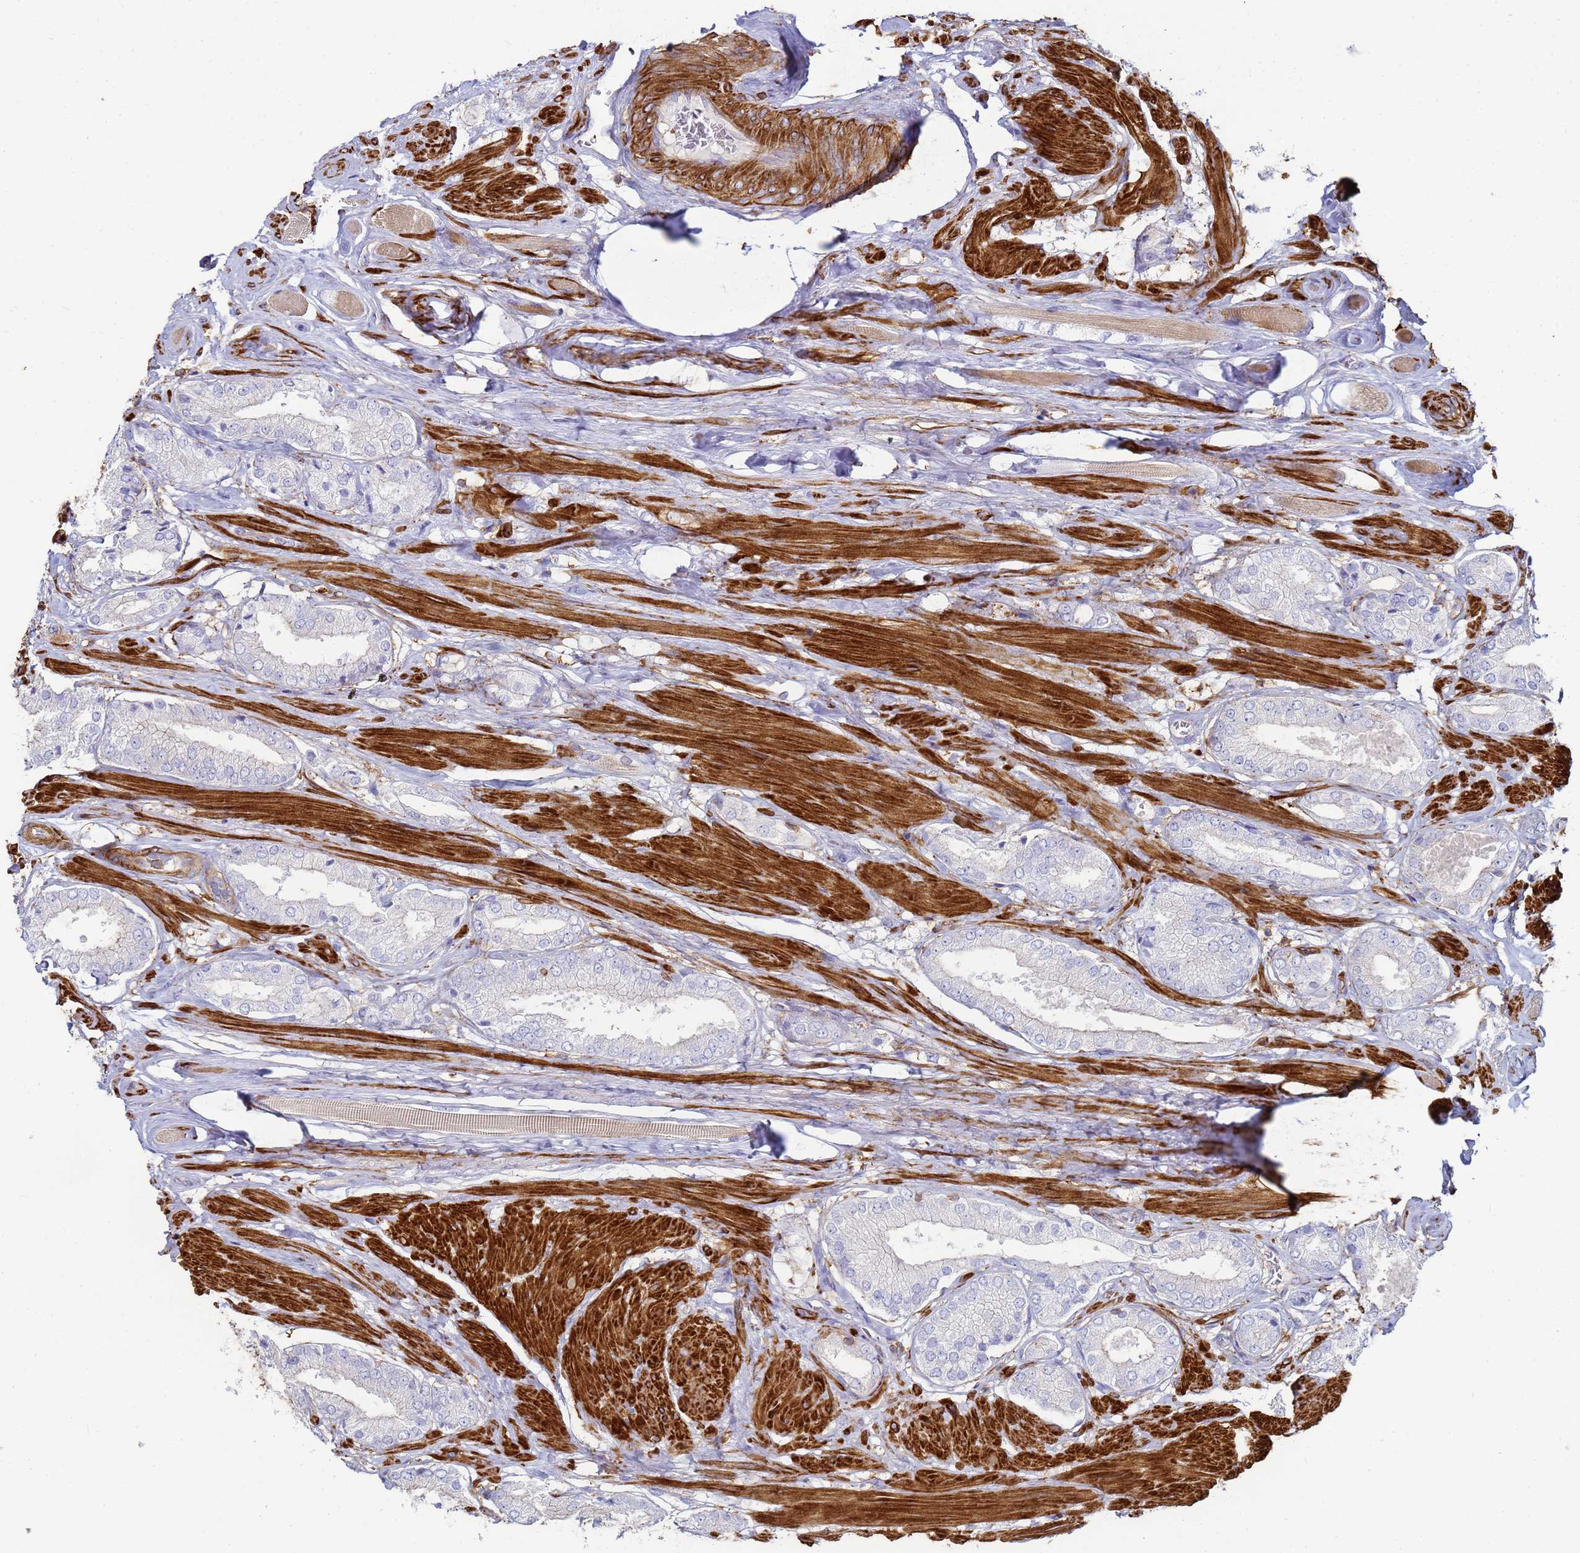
{"staining": {"intensity": "negative", "quantity": "none", "location": "none"}, "tissue": "prostate cancer", "cell_type": "Tumor cells", "image_type": "cancer", "snomed": [{"axis": "morphology", "description": "Adenocarcinoma, High grade"}, {"axis": "topography", "description": "Prostate and seminal vesicle, NOS"}], "caption": "Prostate cancer (high-grade adenocarcinoma) was stained to show a protein in brown. There is no significant staining in tumor cells.", "gene": "ACTB", "patient": {"sex": "male", "age": 64}}